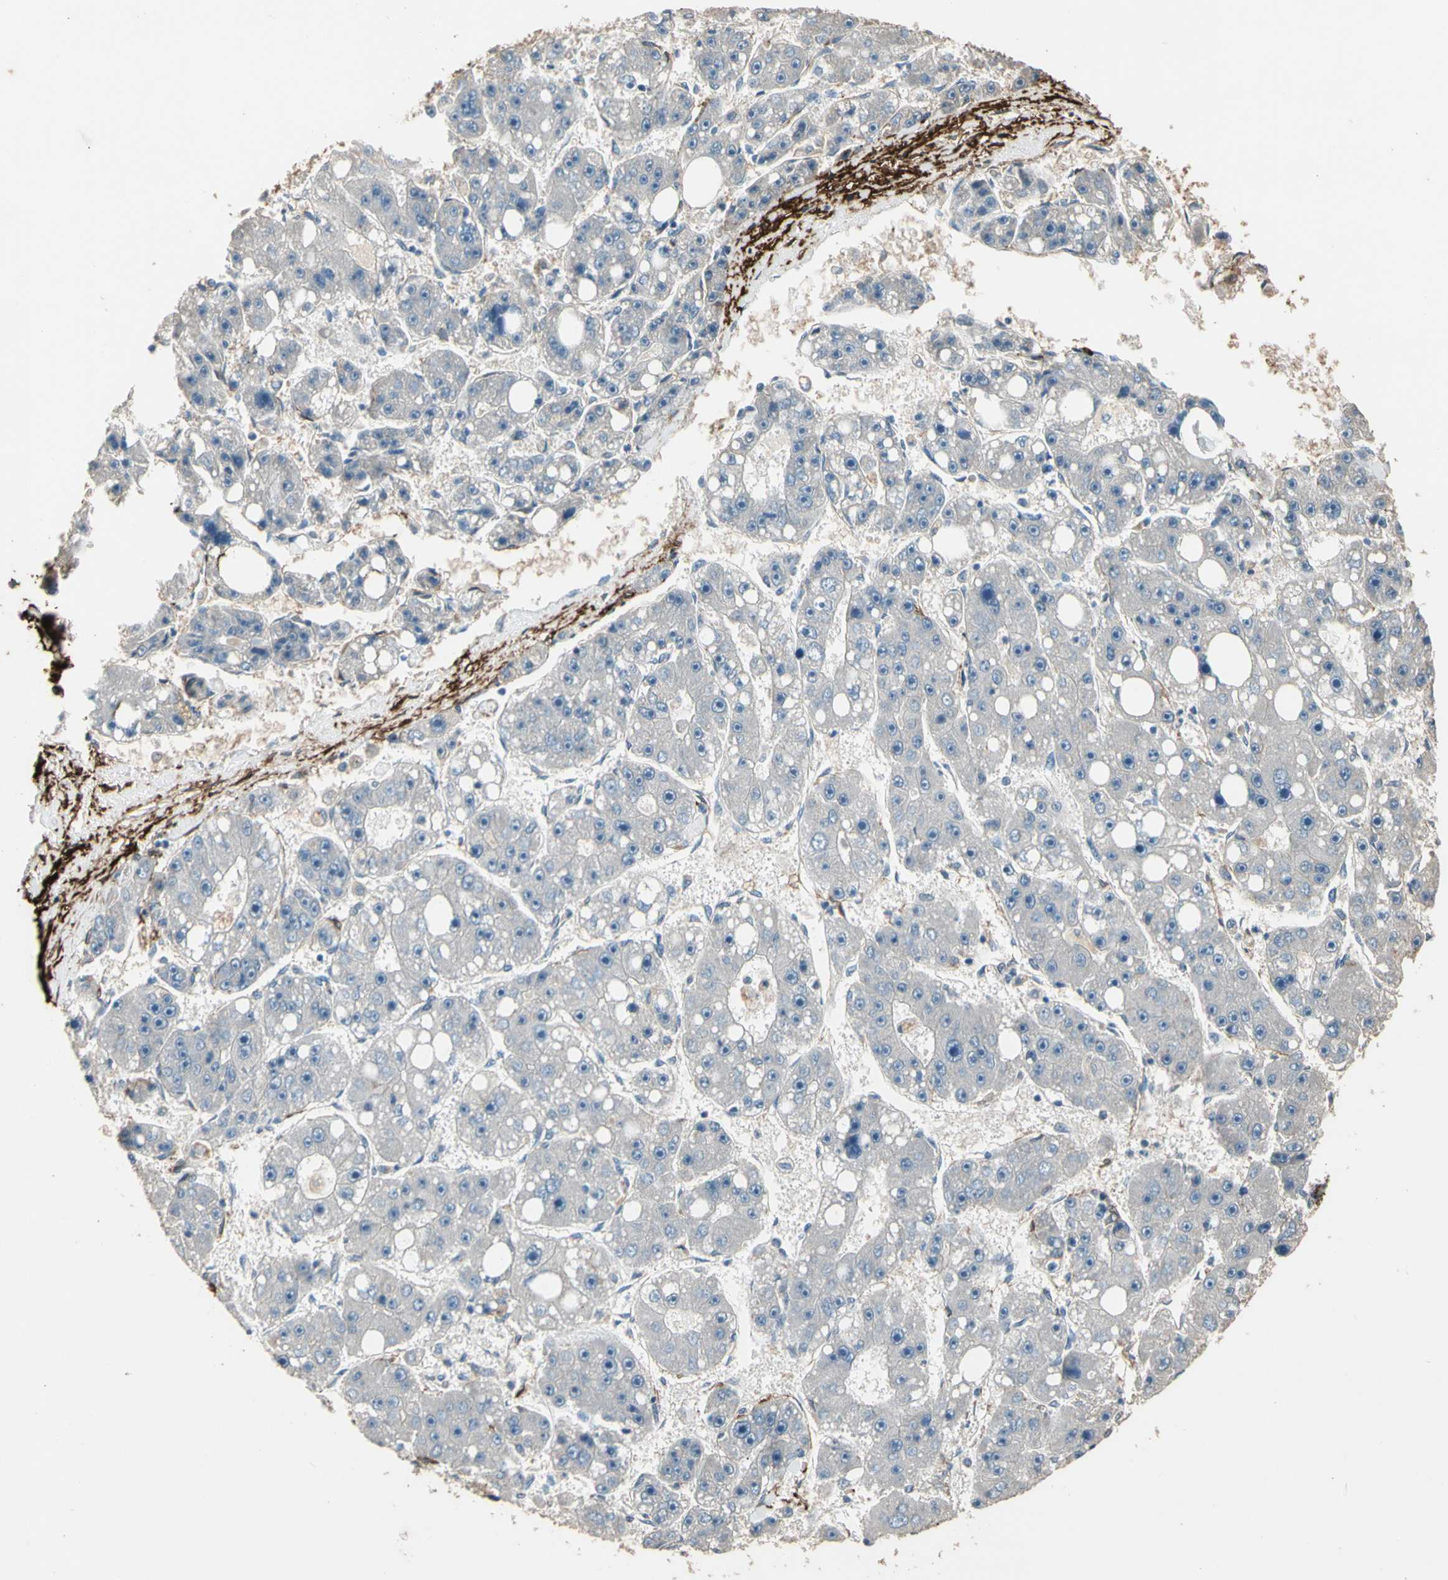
{"staining": {"intensity": "negative", "quantity": "none", "location": "none"}, "tissue": "liver cancer", "cell_type": "Tumor cells", "image_type": "cancer", "snomed": [{"axis": "morphology", "description": "Carcinoma, Hepatocellular, NOS"}, {"axis": "topography", "description": "Liver"}], "caption": "A histopathology image of liver cancer stained for a protein reveals no brown staining in tumor cells.", "gene": "SUSD2", "patient": {"sex": "female", "age": 61}}